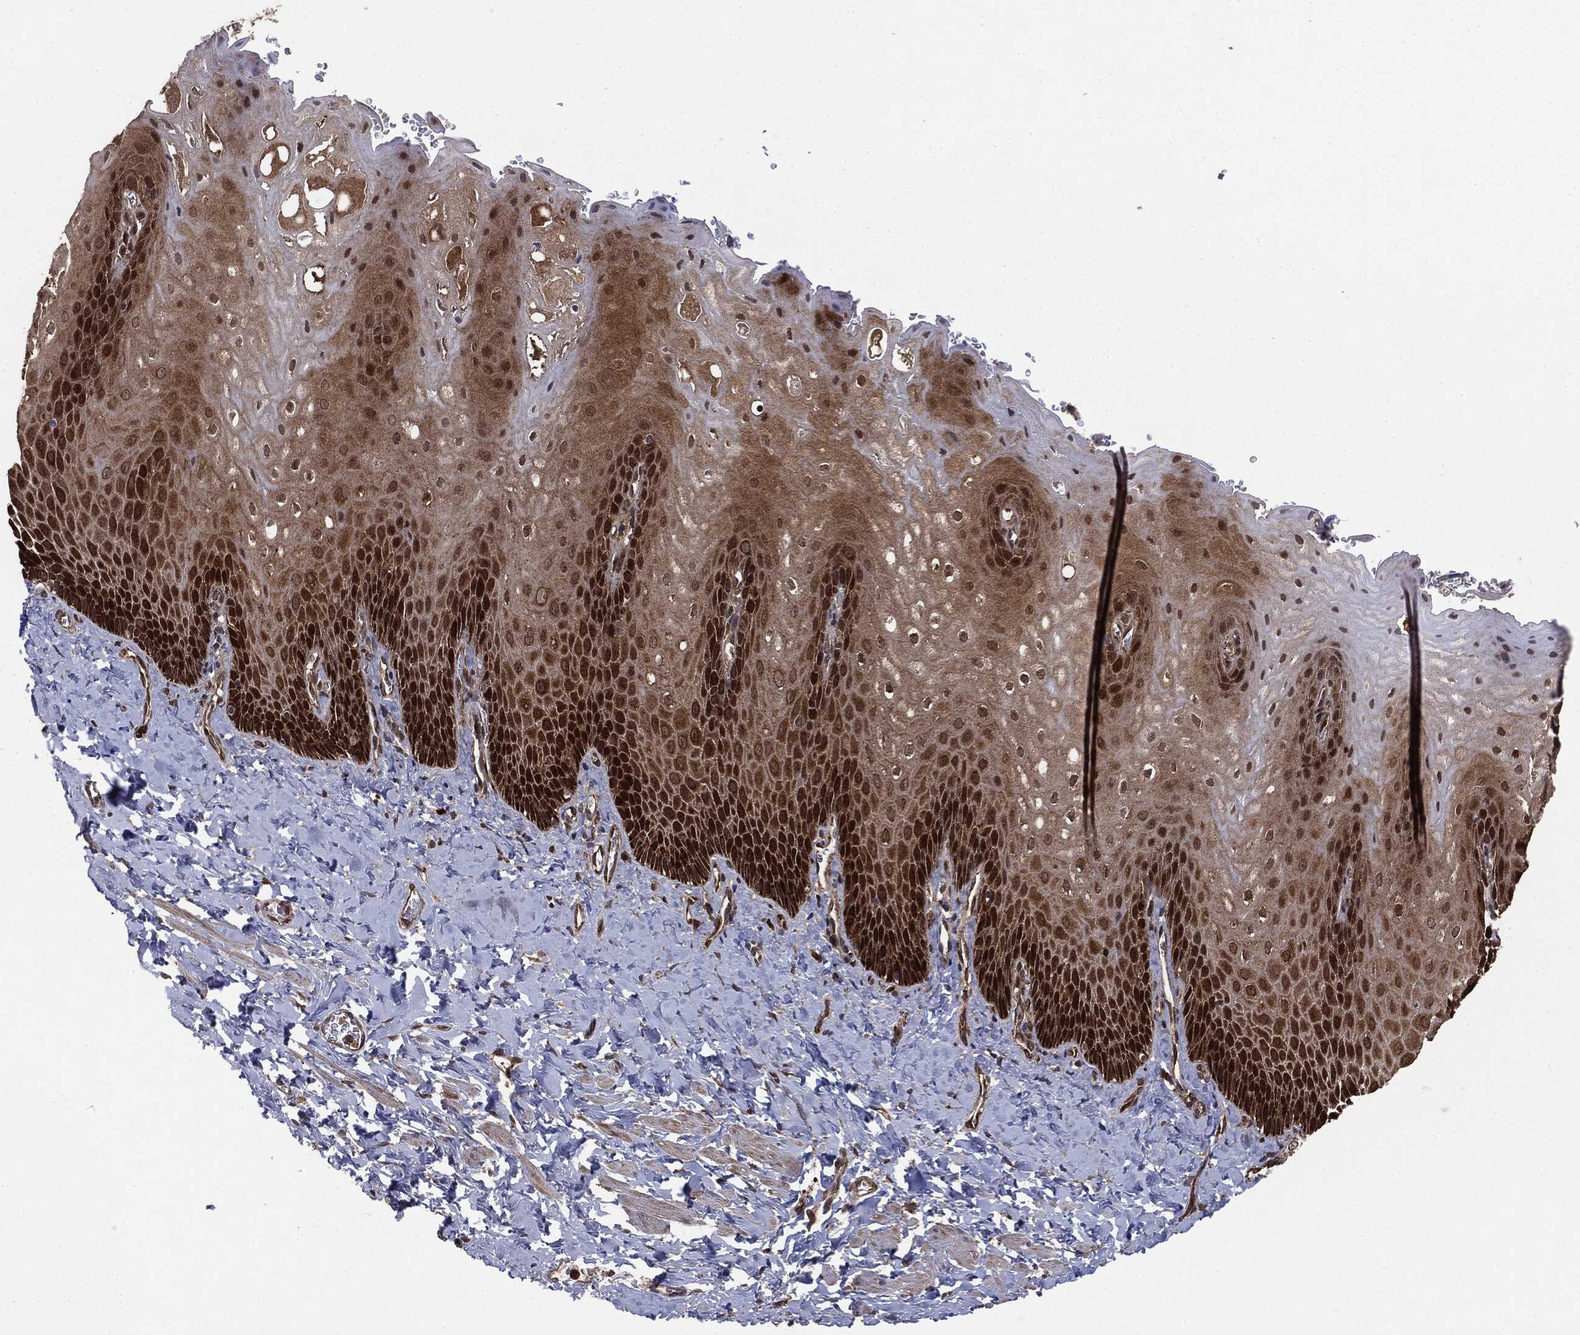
{"staining": {"intensity": "strong", "quantity": ">75%", "location": "cytoplasmic/membranous,nuclear"}, "tissue": "esophagus", "cell_type": "Squamous epithelial cells", "image_type": "normal", "snomed": [{"axis": "morphology", "description": "Normal tissue, NOS"}, {"axis": "topography", "description": "Esophagus"}], "caption": "A high amount of strong cytoplasmic/membranous,nuclear expression is identified in approximately >75% of squamous epithelial cells in unremarkable esophagus.", "gene": "NME1", "patient": {"sex": "male", "age": 64}}